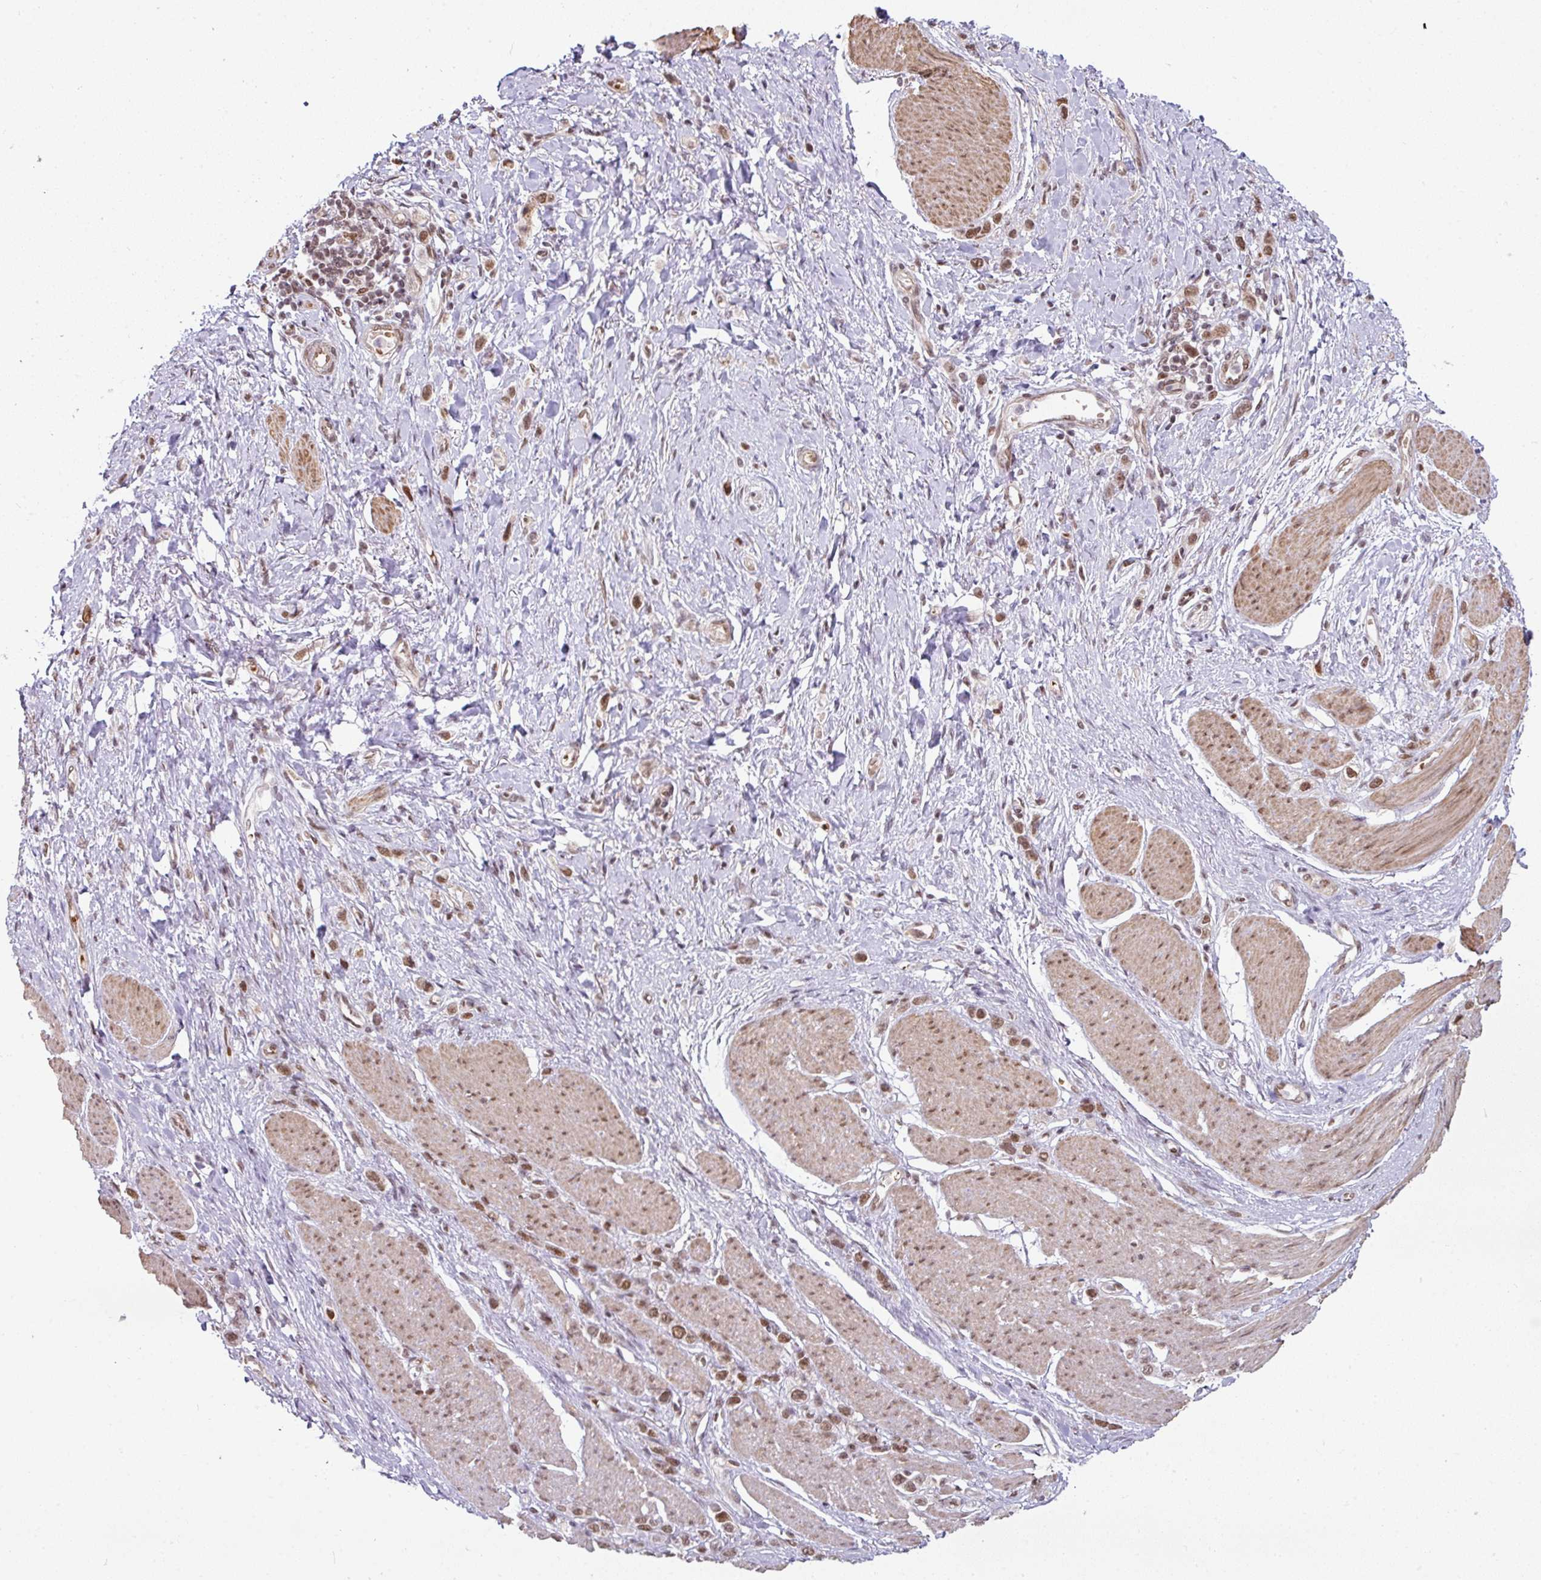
{"staining": {"intensity": "moderate", "quantity": ">75%", "location": "nuclear"}, "tissue": "stomach cancer", "cell_type": "Tumor cells", "image_type": "cancer", "snomed": [{"axis": "morphology", "description": "Adenocarcinoma, NOS"}, {"axis": "topography", "description": "Stomach"}], "caption": "The photomicrograph reveals staining of adenocarcinoma (stomach), revealing moderate nuclear protein positivity (brown color) within tumor cells. The protein is shown in brown color, while the nuclei are stained blue.", "gene": "NCOA5", "patient": {"sex": "female", "age": 65}}